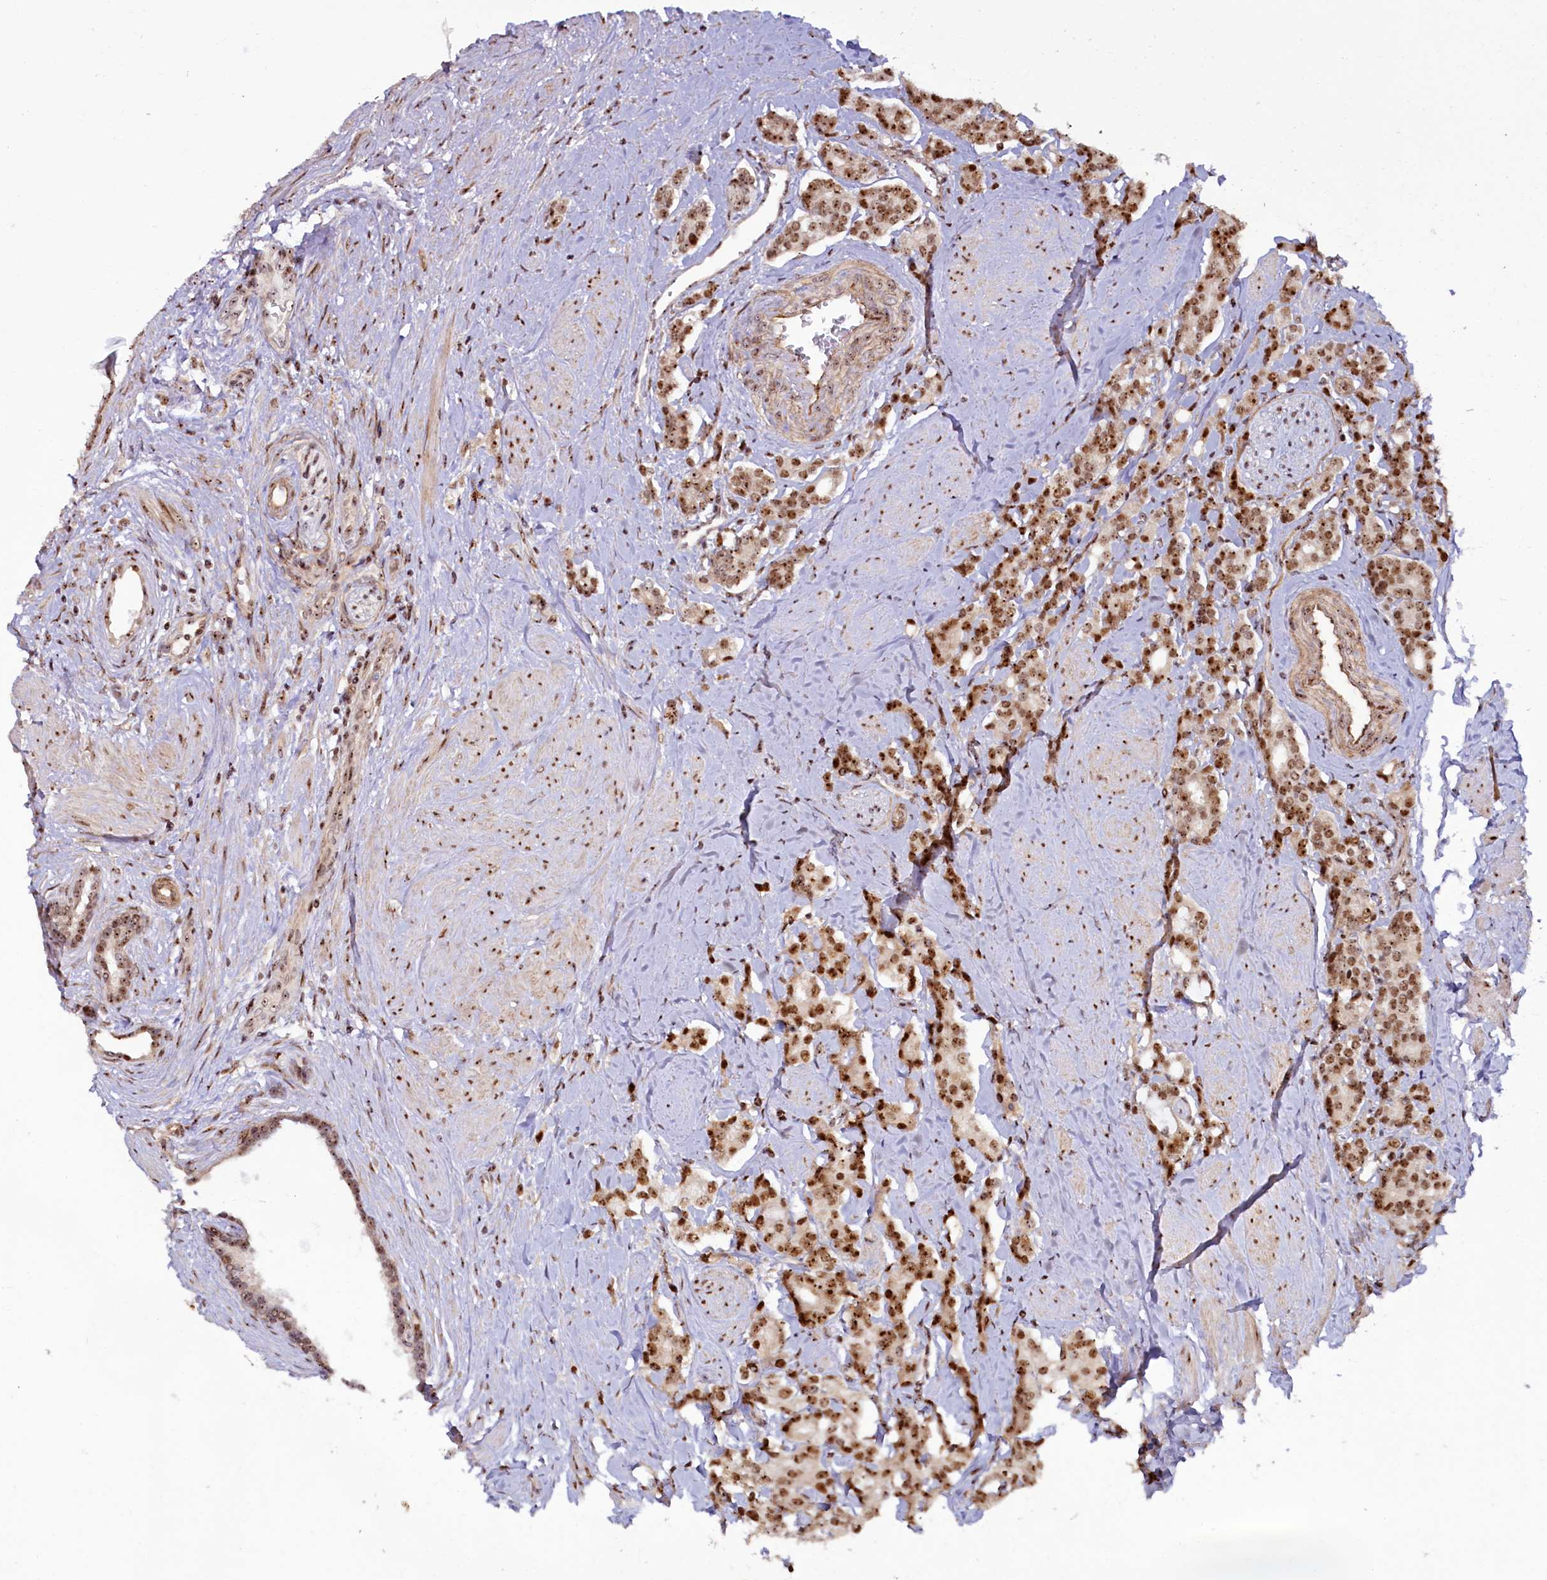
{"staining": {"intensity": "strong", "quantity": ">75%", "location": "nuclear"}, "tissue": "prostate cancer", "cell_type": "Tumor cells", "image_type": "cancer", "snomed": [{"axis": "morphology", "description": "Adenocarcinoma, High grade"}, {"axis": "topography", "description": "Prostate"}], "caption": "This is a photomicrograph of immunohistochemistry (IHC) staining of prostate cancer (adenocarcinoma (high-grade)), which shows strong expression in the nuclear of tumor cells.", "gene": "TCOF1", "patient": {"sex": "male", "age": 62}}